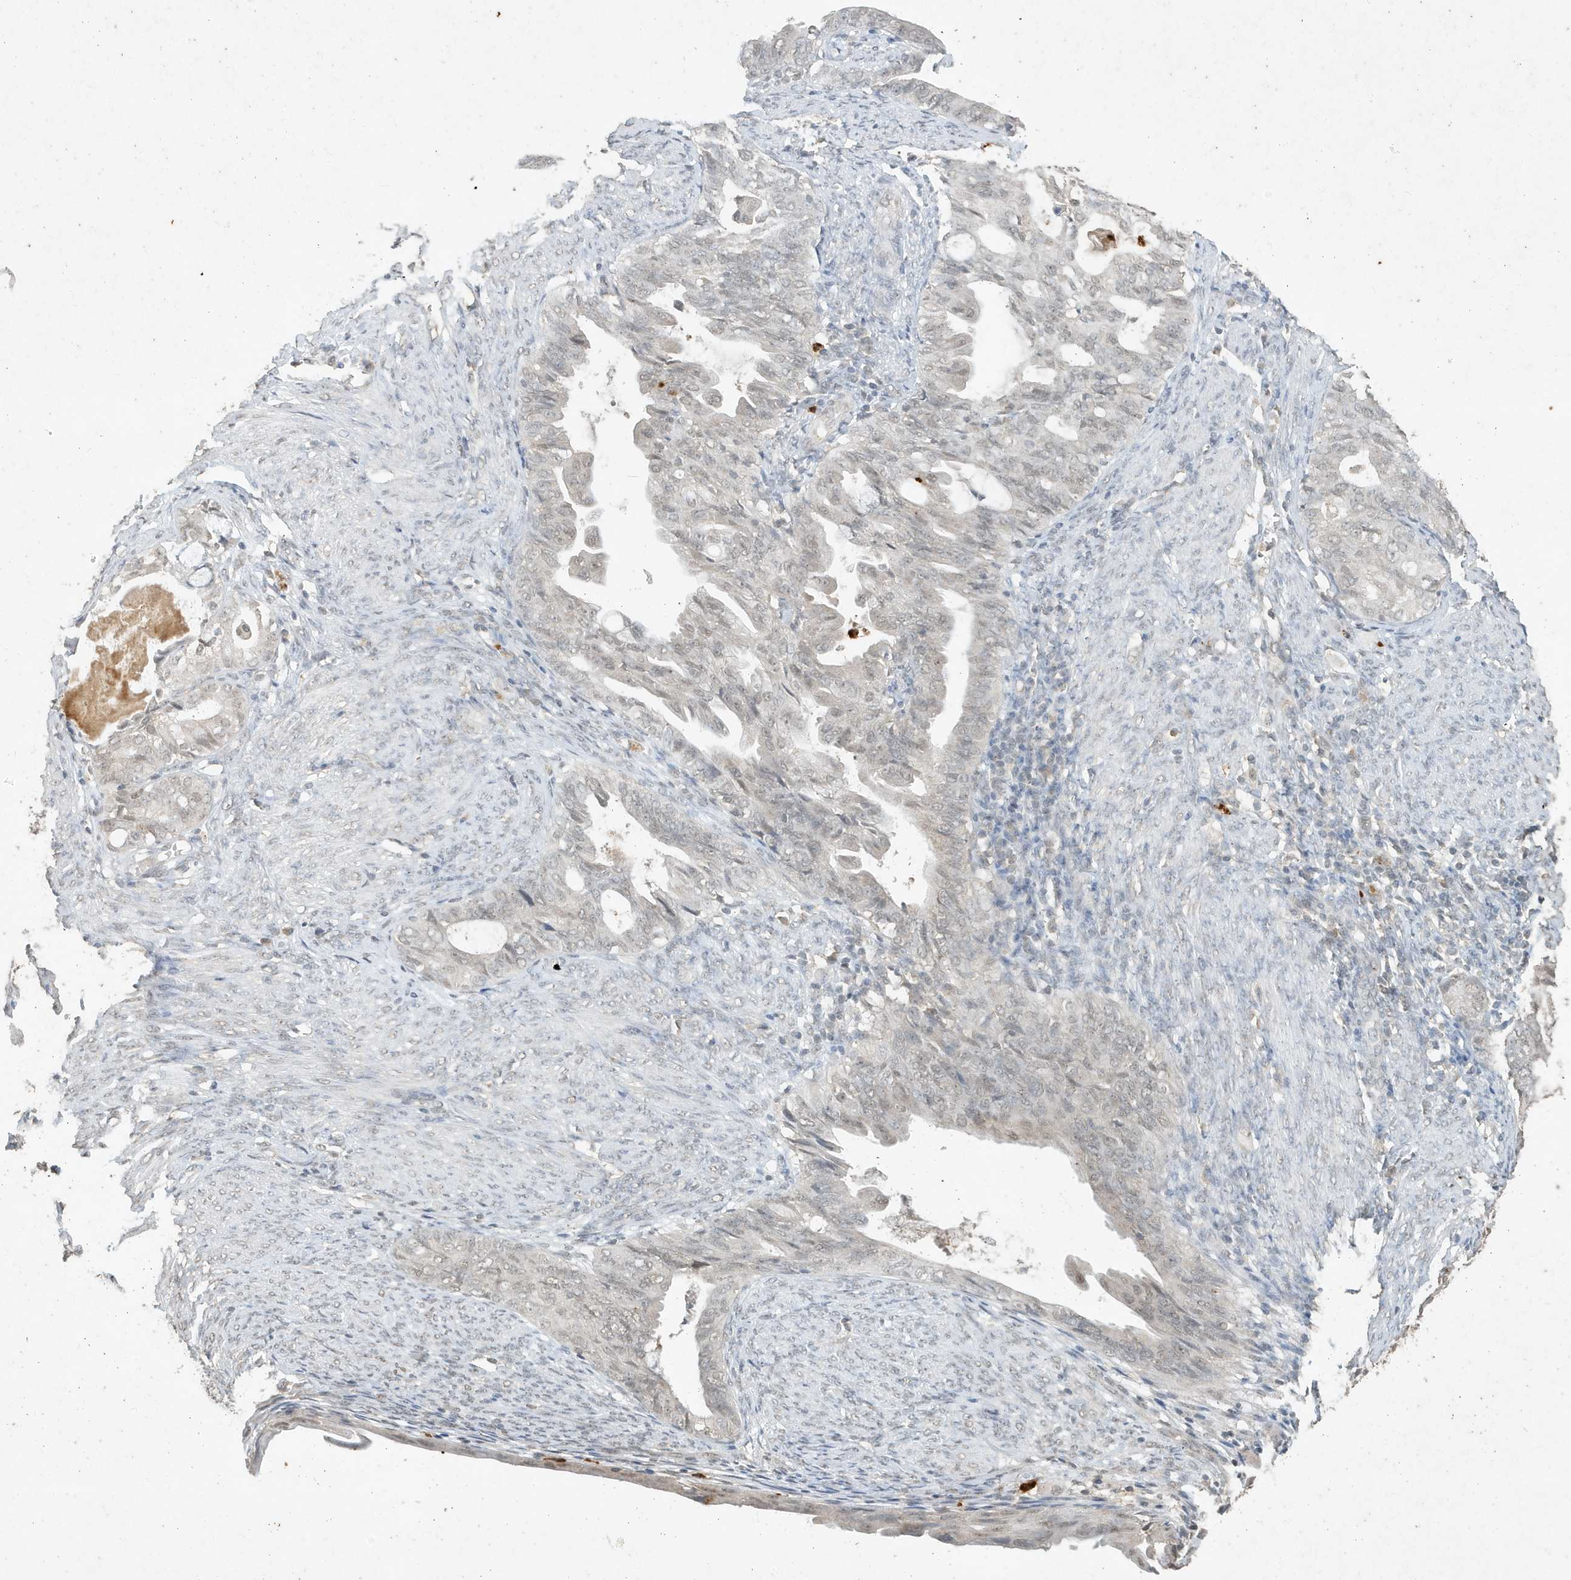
{"staining": {"intensity": "negative", "quantity": "none", "location": "none"}, "tissue": "endometrial cancer", "cell_type": "Tumor cells", "image_type": "cancer", "snomed": [{"axis": "morphology", "description": "Adenocarcinoma, NOS"}, {"axis": "topography", "description": "Endometrium"}], "caption": "A micrograph of endometrial adenocarcinoma stained for a protein shows no brown staining in tumor cells. Nuclei are stained in blue.", "gene": "DEFA1", "patient": {"sex": "female", "age": 86}}